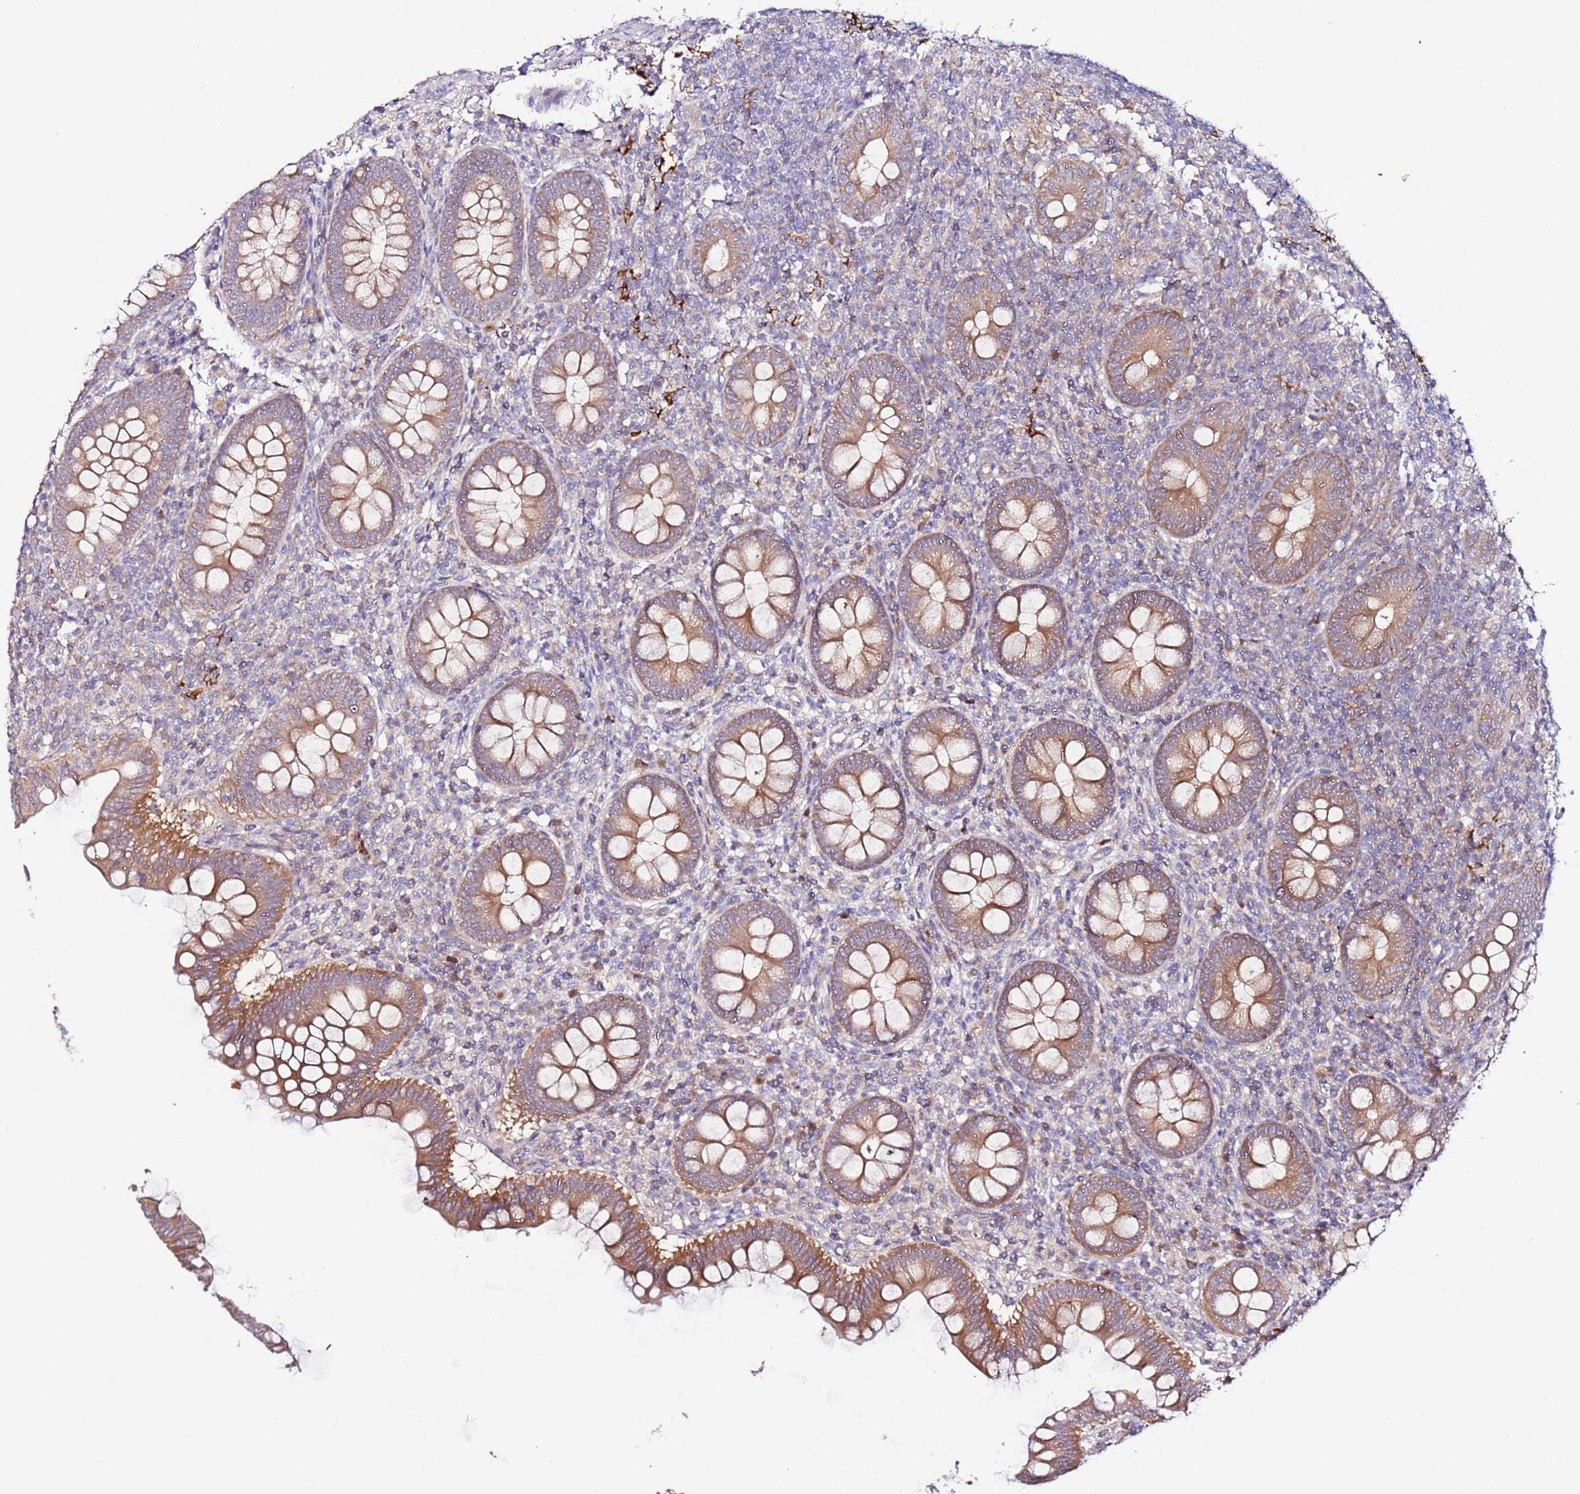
{"staining": {"intensity": "moderate", "quantity": ">75%", "location": "cytoplasmic/membranous"}, "tissue": "appendix", "cell_type": "Glandular cells", "image_type": "normal", "snomed": [{"axis": "morphology", "description": "Normal tissue, NOS"}, {"axis": "topography", "description": "Appendix"}], "caption": "Human appendix stained with a brown dye shows moderate cytoplasmic/membranous positive expression in approximately >75% of glandular cells.", "gene": "FLVCR1", "patient": {"sex": "male", "age": 14}}